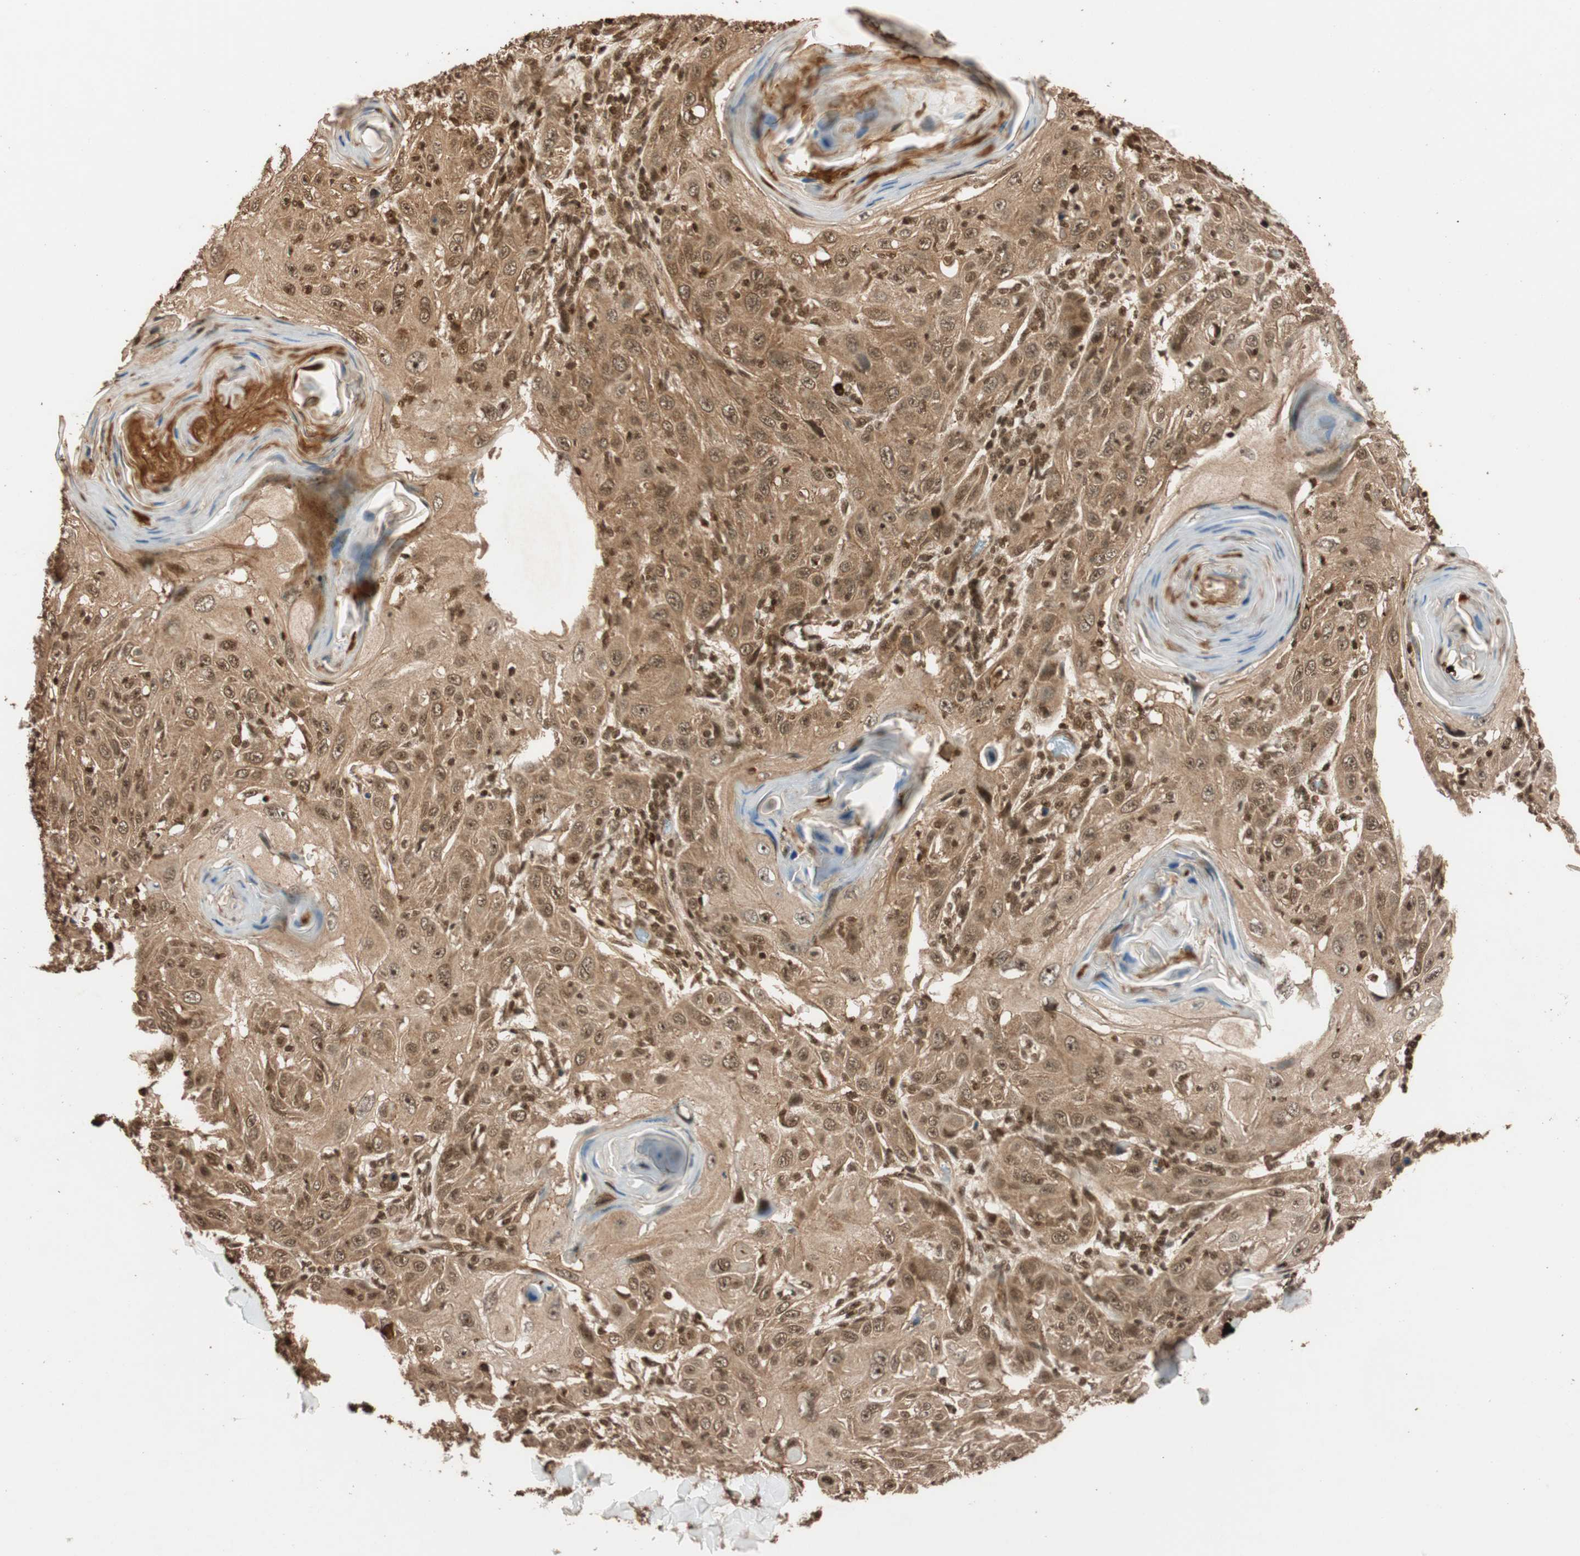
{"staining": {"intensity": "moderate", "quantity": ">75%", "location": "cytoplasmic/membranous,nuclear"}, "tissue": "skin cancer", "cell_type": "Tumor cells", "image_type": "cancer", "snomed": [{"axis": "morphology", "description": "Squamous cell carcinoma, NOS"}, {"axis": "topography", "description": "Skin"}], "caption": "Protein analysis of skin cancer (squamous cell carcinoma) tissue shows moderate cytoplasmic/membranous and nuclear expression in approximately >75% of tumor cells. The protein is shown in brown color, while the nuclei are stained blue.", "gene": "ALKBH5", "patient": {"sex": "female", "age": 88}}